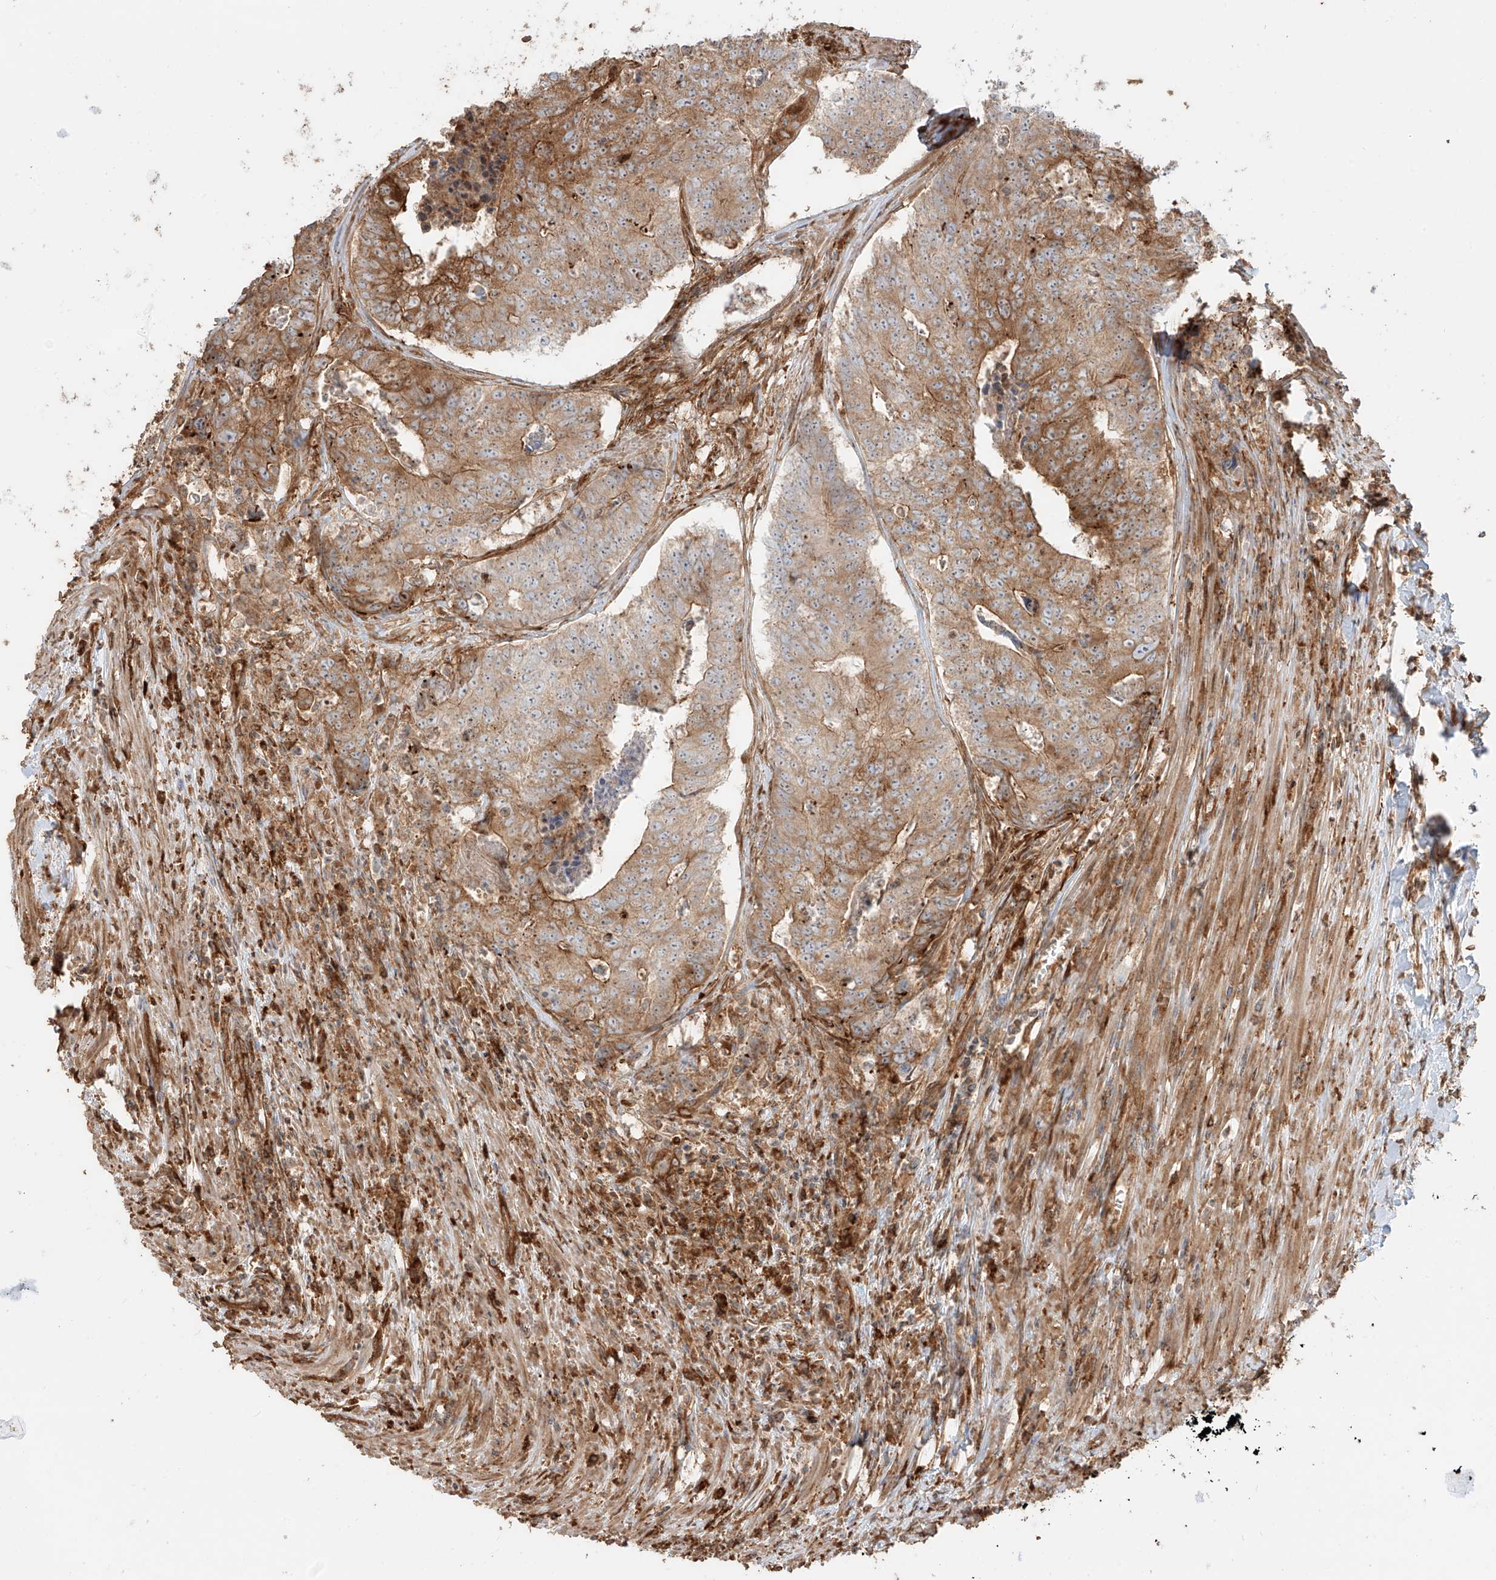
{"staining": {"intensity": "moderate", "quantity": ">75%", "location": "cytoplasmic/membranous"}, "tissue": "colorectal cancer", "cell_type": "Tumor cells", "image_type": "cancer", "snomed": [{"axis": "morphology", "description": "Adenocarcinoma, NOS"}, {"axis": "topography", "description": "Colon"}], "caption": "Moderate cytoplasmic/membranous positivity is present in about >75% of tumor cells in colorectal cancer (adenocarcinoma).", "gene": "SNX9", "patient": {"sex": "female", "age": 67}}